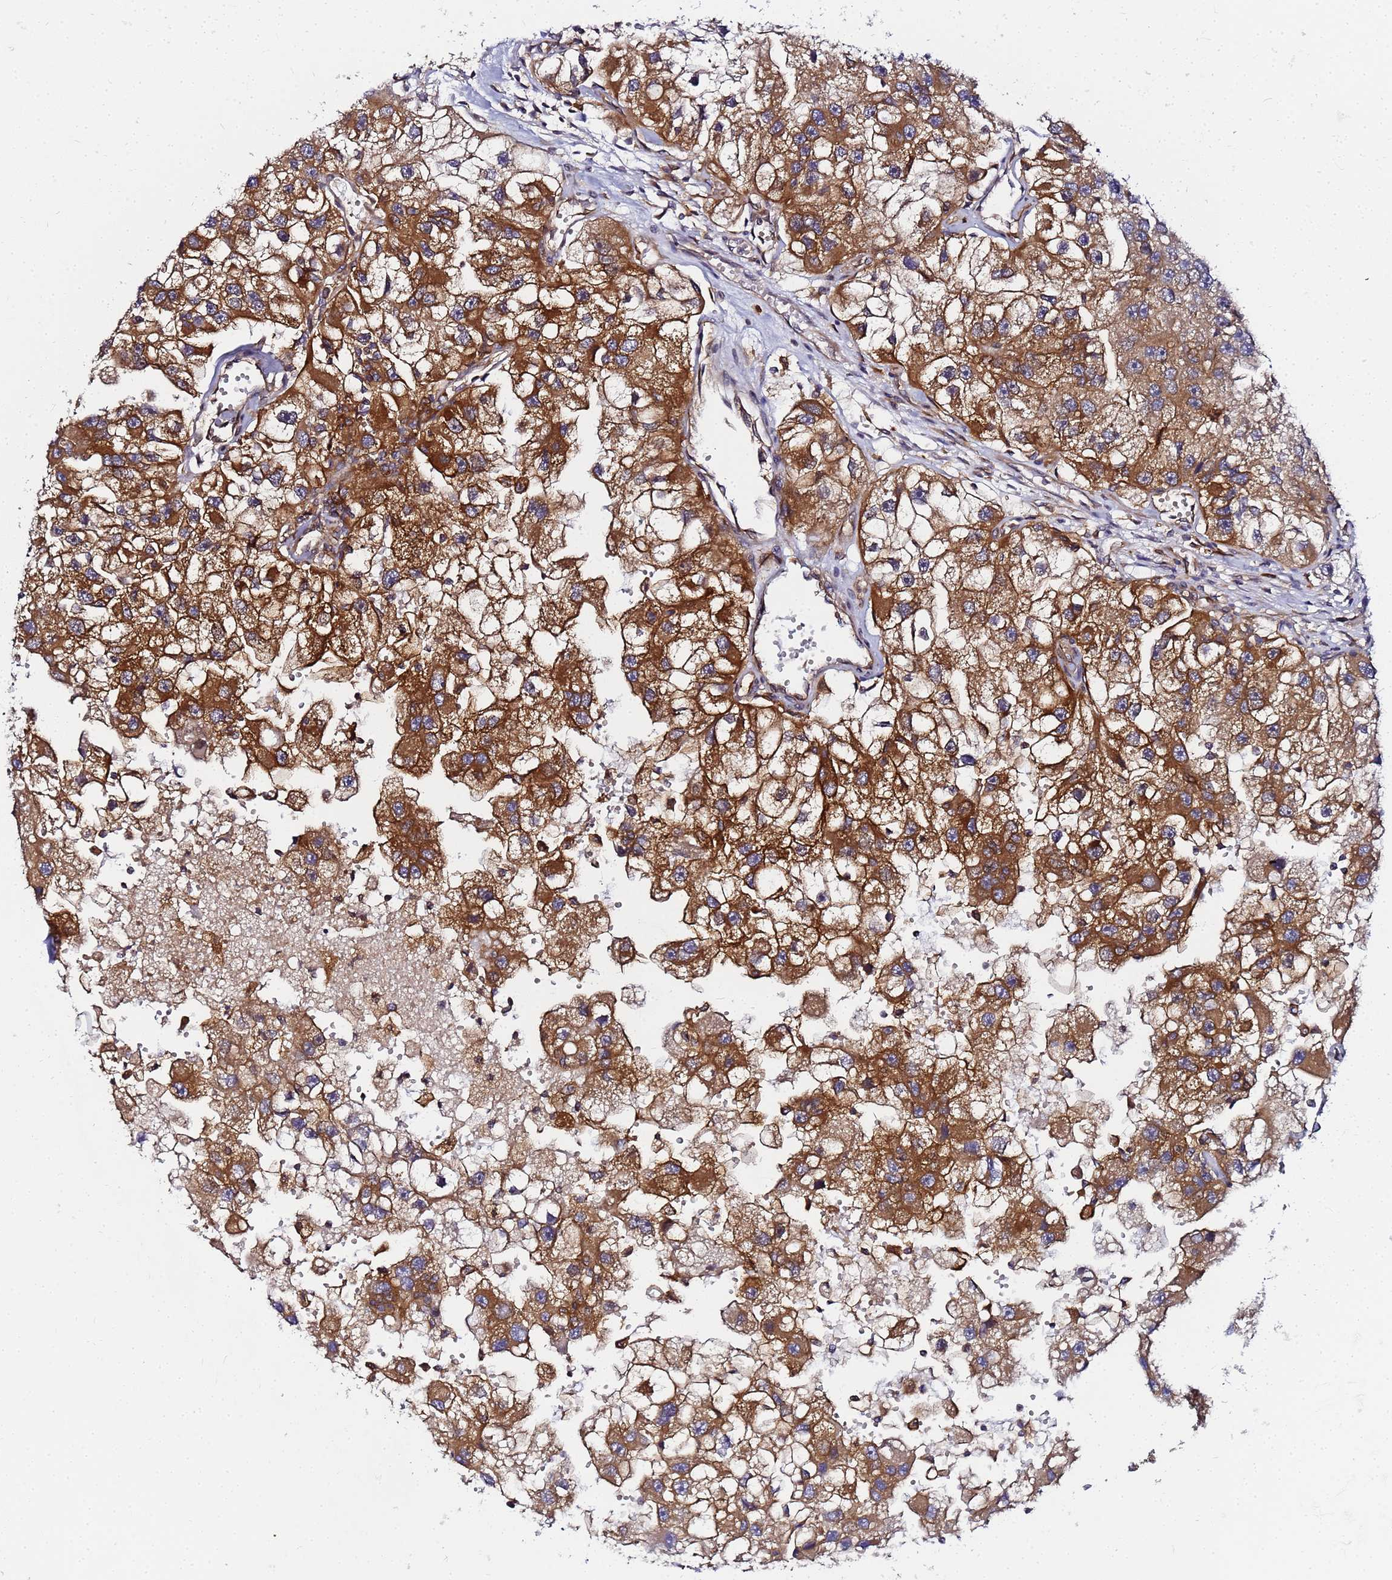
{"staining": {"intensity": "strong", "quantity": ">75%", "location": "cytoplasmic/membranous"}, "tissue": "renal cancer", "cell_type": "Tumor cells", "image_type": "cancer", "snomed": [{"axis": "morphology", "description": "Adenocarcinoma, NOS"}, {"axis": "topography", "description": "Kidney"}], "caption": "Tumor cells show strong cytoplasmic/membranous positivity in about >75% of cells in adenocarcinoma (renal). (brown staining indicates protein expression, while blue staining denotes nuclei).", "gene": "CHM", "patient": {"sex": "male", "age": 63}}